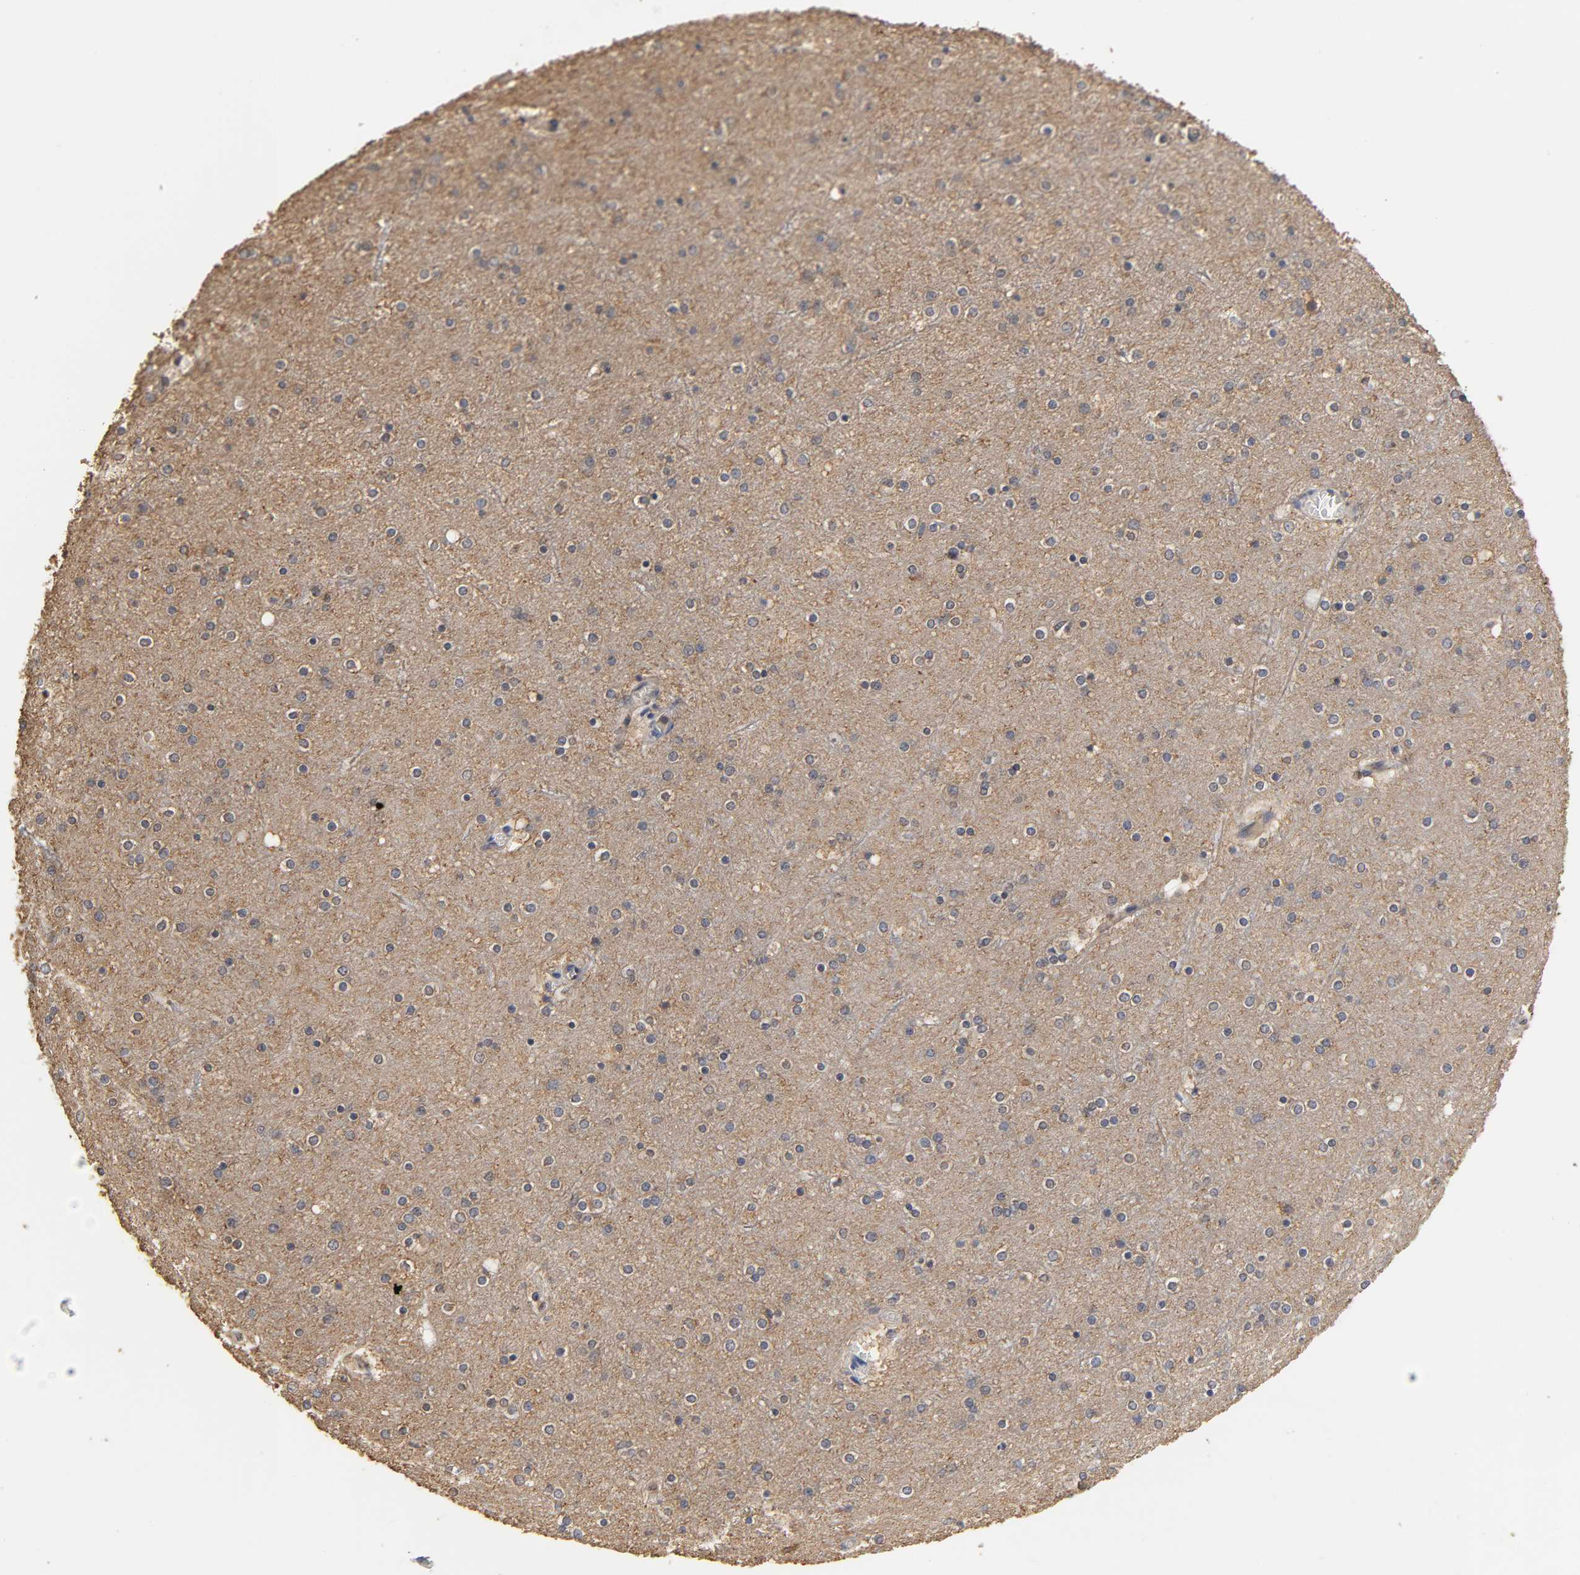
{"staining": {"intensity": "negative", "quantity": "none", "location": "none"}, "tissue": "cerebral cortex", "cell_type": "Endothelial cells", "image_type": "normal", "snomed": [{"axis": "morphology", "description": "Normal tissue, NOS"}, {"axis": "topography", "description": "Cerebral cortex"}], "caption": "Immunohistochemistry (IHC) micrograph of benign cerebral cortex: cerebral cortex stained with DAB (3,3'-diaminobenzidine) reveals no significant protein expression in endothelial cells.", "gene": "PKN1", "patient": {"sex": "female", "age": 54}}